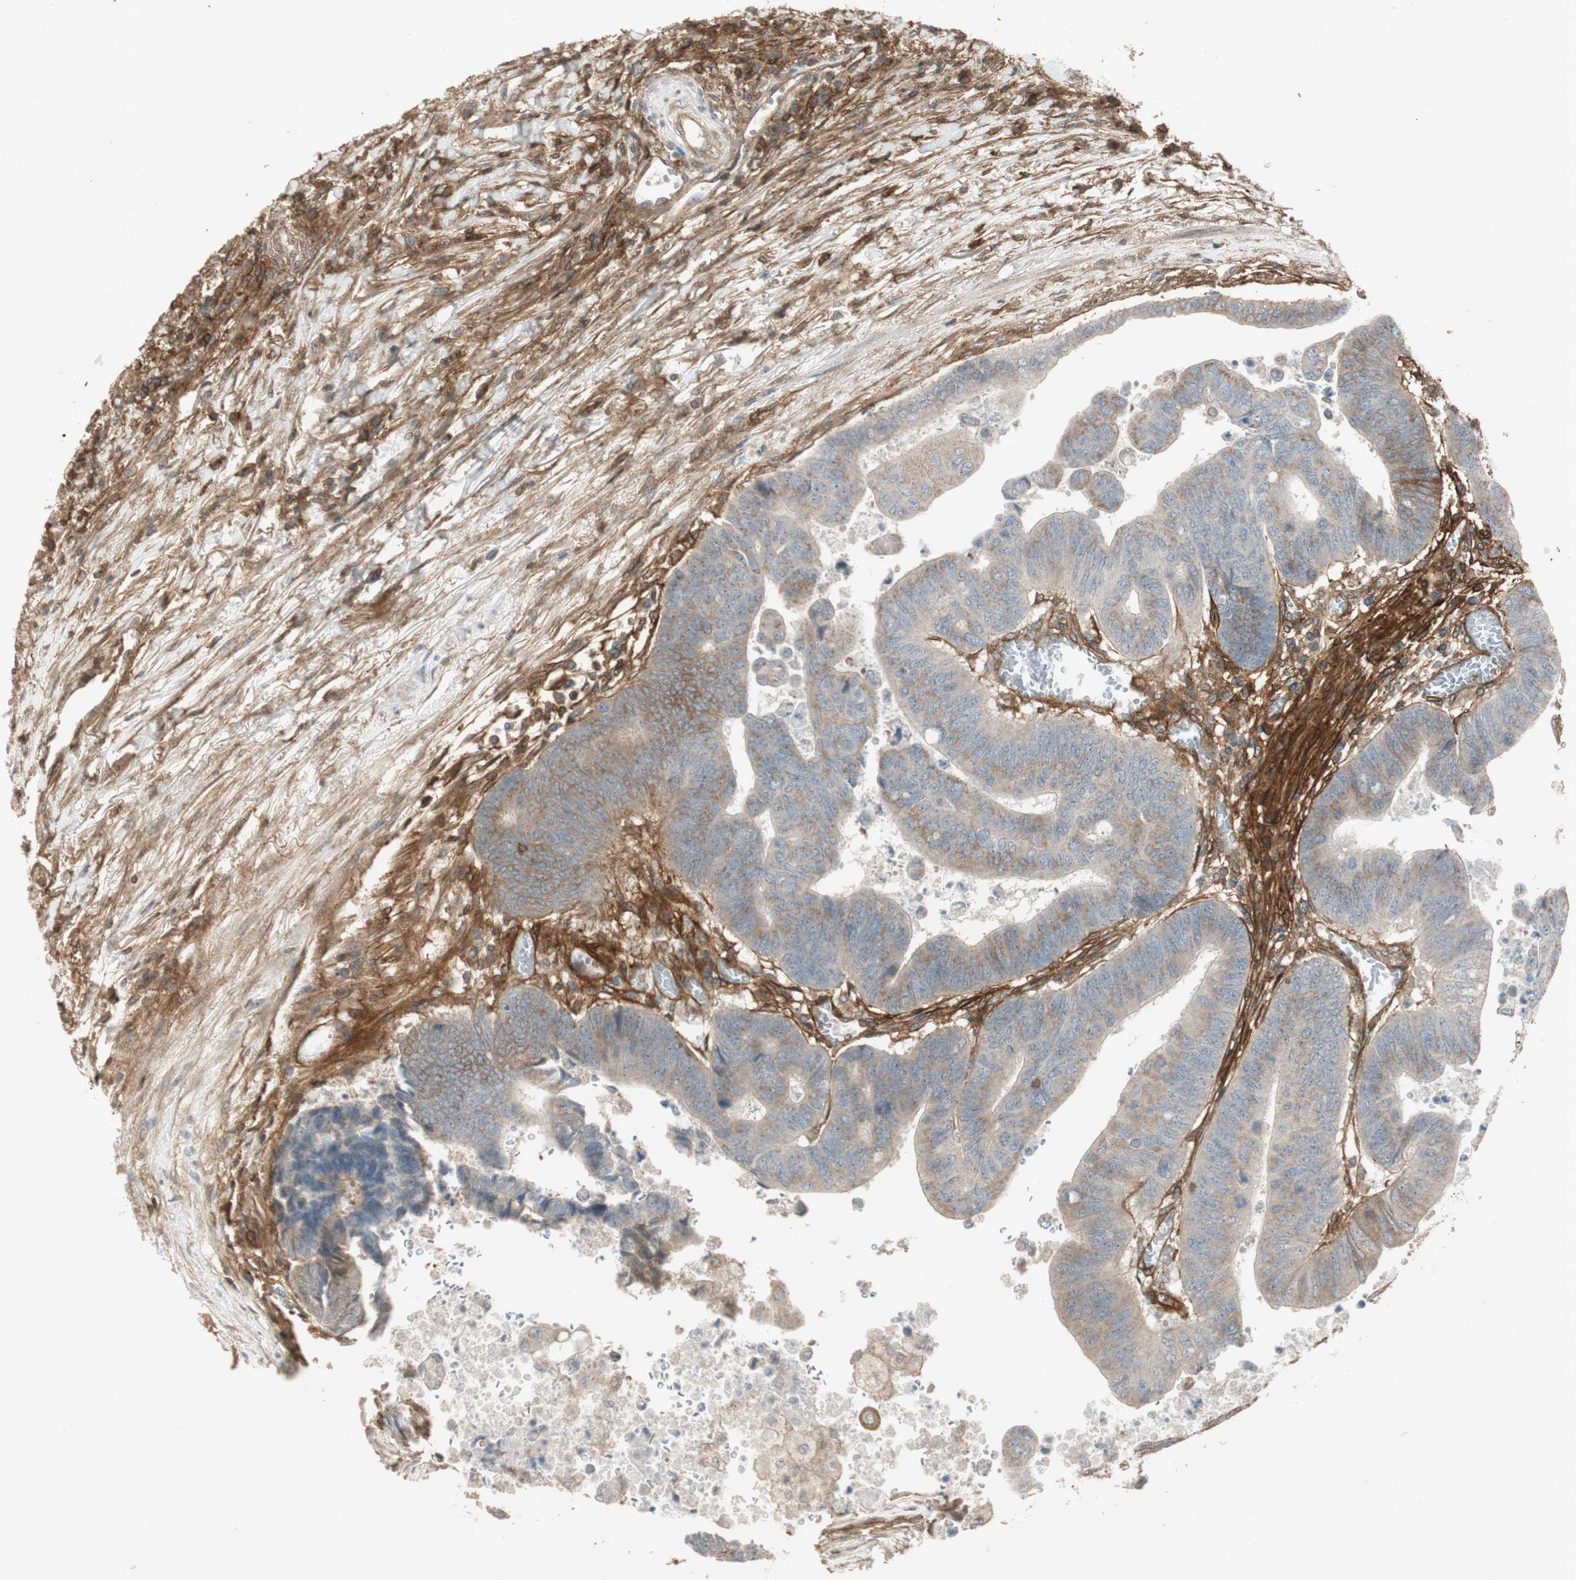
{"staining": {"intensity": "moderate", "quantity": ">75%", "location": "cytoplasmic/membranous"}, "tissue": "colorectal cancer", "cell_type": "Tumor cells", "image_type": "cancer", "snomed": [{"axis": "morphology", "description": "Normal tissue, NOS"}, {"axis": "morphology", "description": "Adenocarcinoma, NOS"}, {"axis": "topography", "description": "Rectum"}, {"axis": "topography", "description": "Peripheral nerve tissue"}], "caption": "Tumor cells demonstrate moderate cytoplasmic/membranous expression in approximately >75% of cells in colorectal adenocarcinoma. (brown staining indicates protein expression, while blue staining denotes nuclei).", "gene": "BTN3A3", "patient": {"sex": "male", "age": 92}}